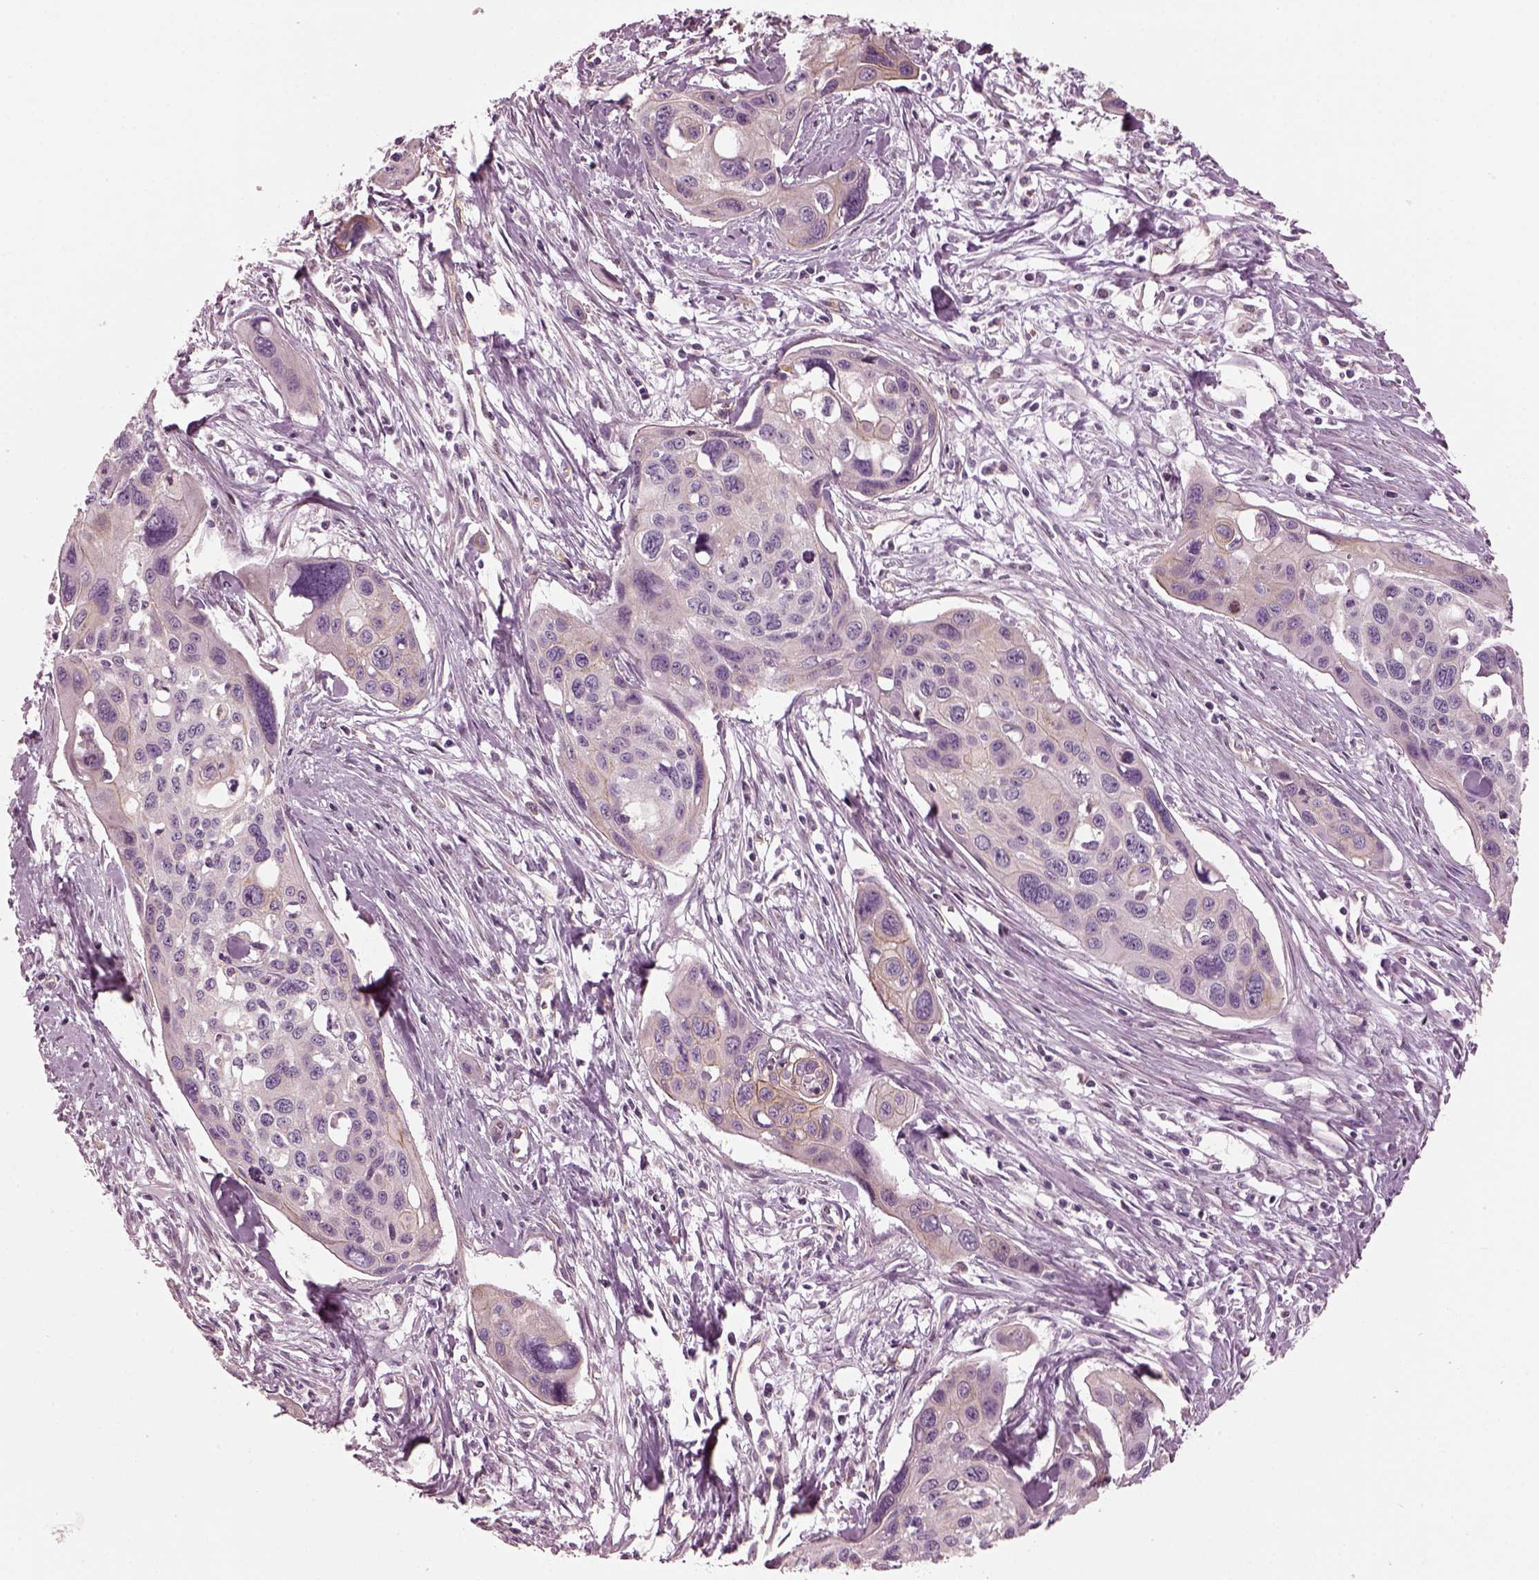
{"staining": {"intensity": "weak", "quantity": "<25%", "location": "cytoplasmic/membranous"}, "tissue": "cervical cancer", "cell_type": "Tumor cells", "image_type": "cancer", "snomed": [{"axis": "morphology", "description": "Squamous cell carcinoma, NOS"}, {"axis": "topography", "description": "Cervix"}], "caption": "A high-resolution photomicrograph shows immunohistochemistry (IHC) staining of cervical cancer, which displays no significant positivity in tumor cells. Brightfield microscopy of IHC stained with DAB (brown) and hematoxylin (blue), captured at high magnification.", "gene": "ODAD1", "patient": {"sex": "female", "age": 31}}